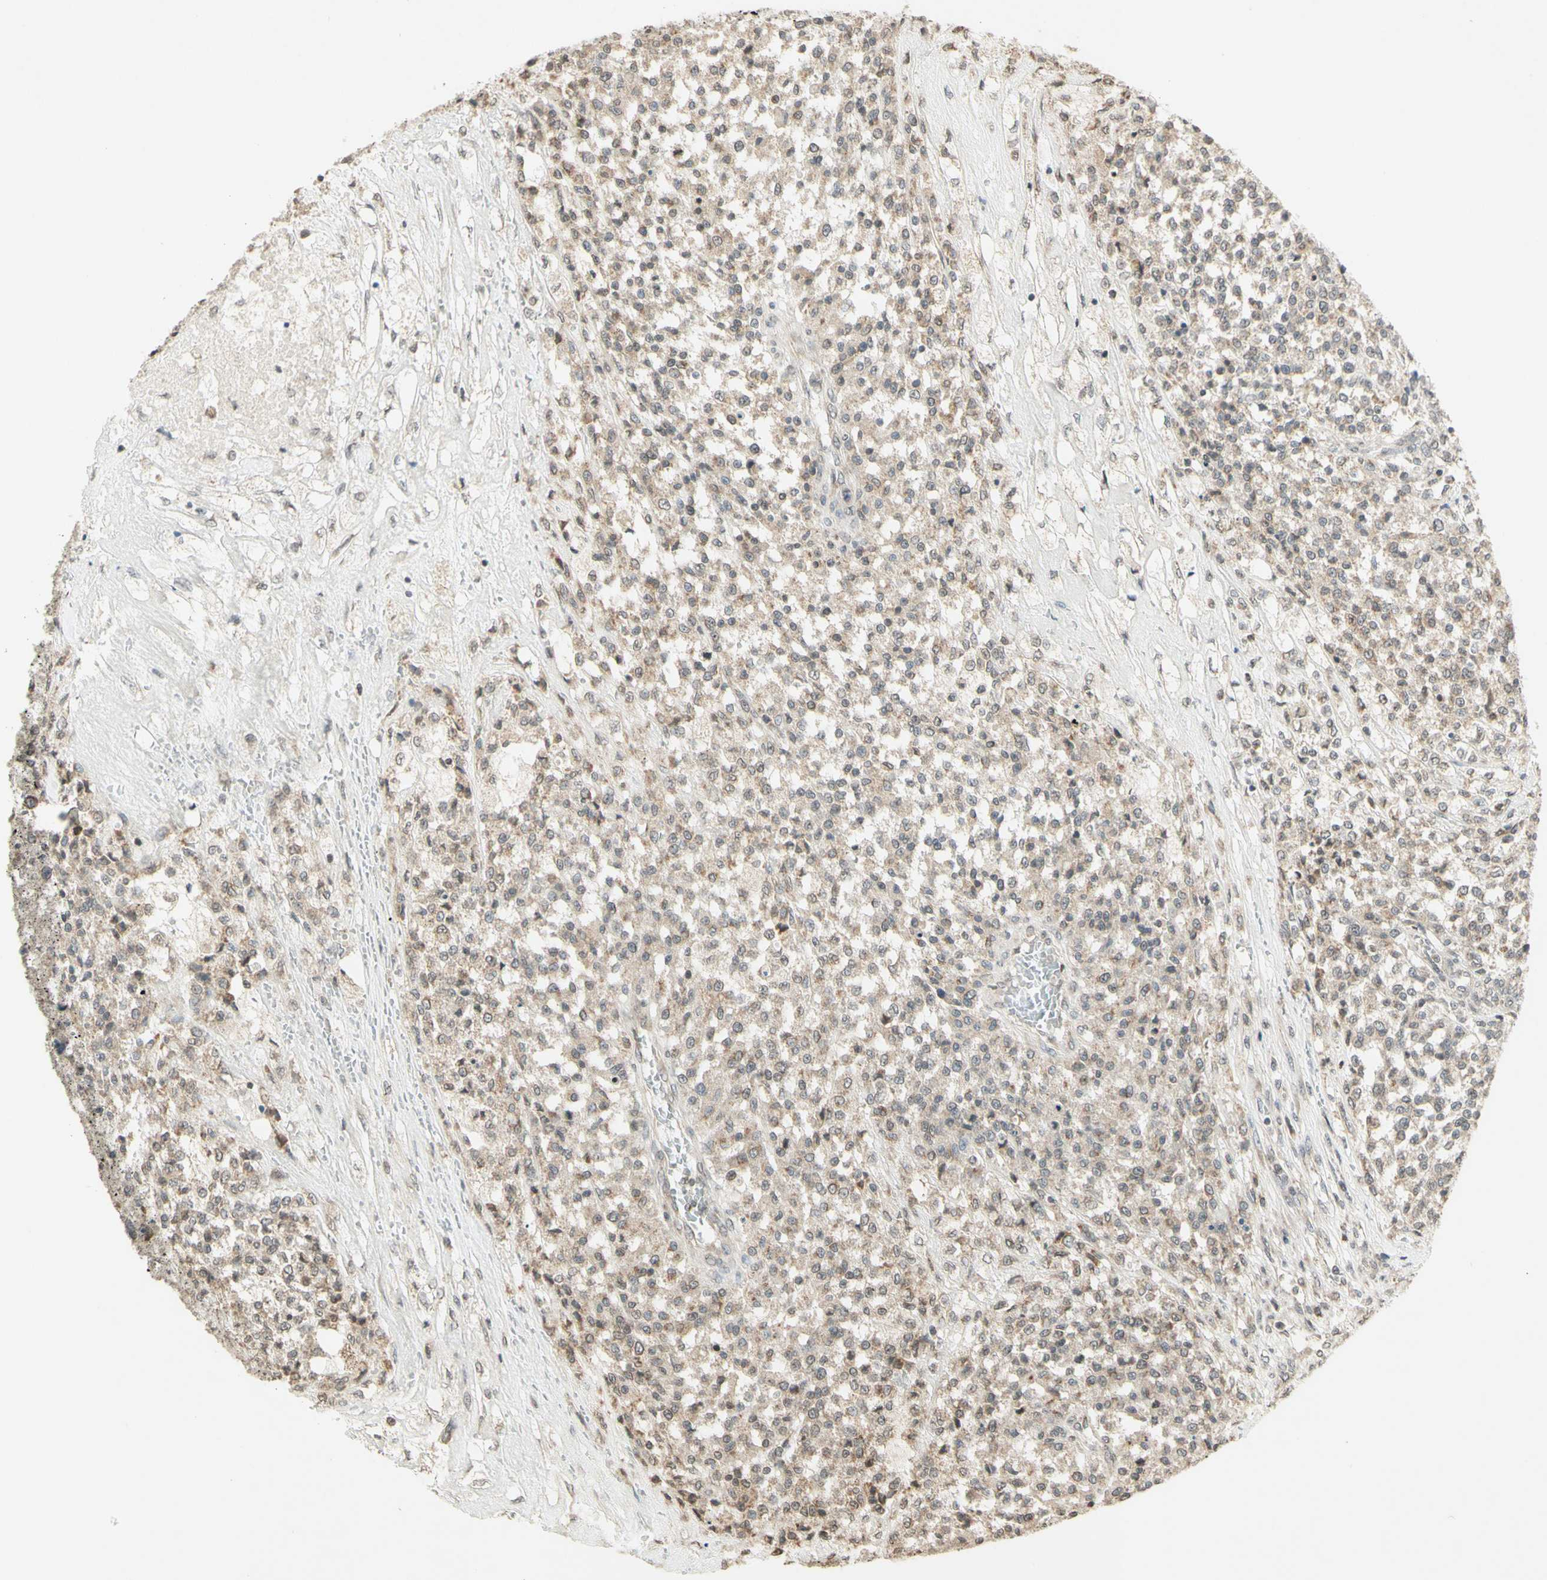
{"staining": {"intensity": "weak", "quantity": ">75%", "location": "cytoplasmic/membranous"}, "tissue": "testis cancer", "cell_type": "Tumor cells", "image_type": "cancer", "snomed": [{"axis": "morphology", "description": "Seminoma, NOS"}, {"axis": "topography", "description": "Testis"}], "caption": "About >75% of tumor cells in human testis cancer display weak cytoplasmic/membranous protein expression as visualized by brown immunohistochemical staining.", "gene": "CCNI", "patient": {"sex": "male", "age": 59}}